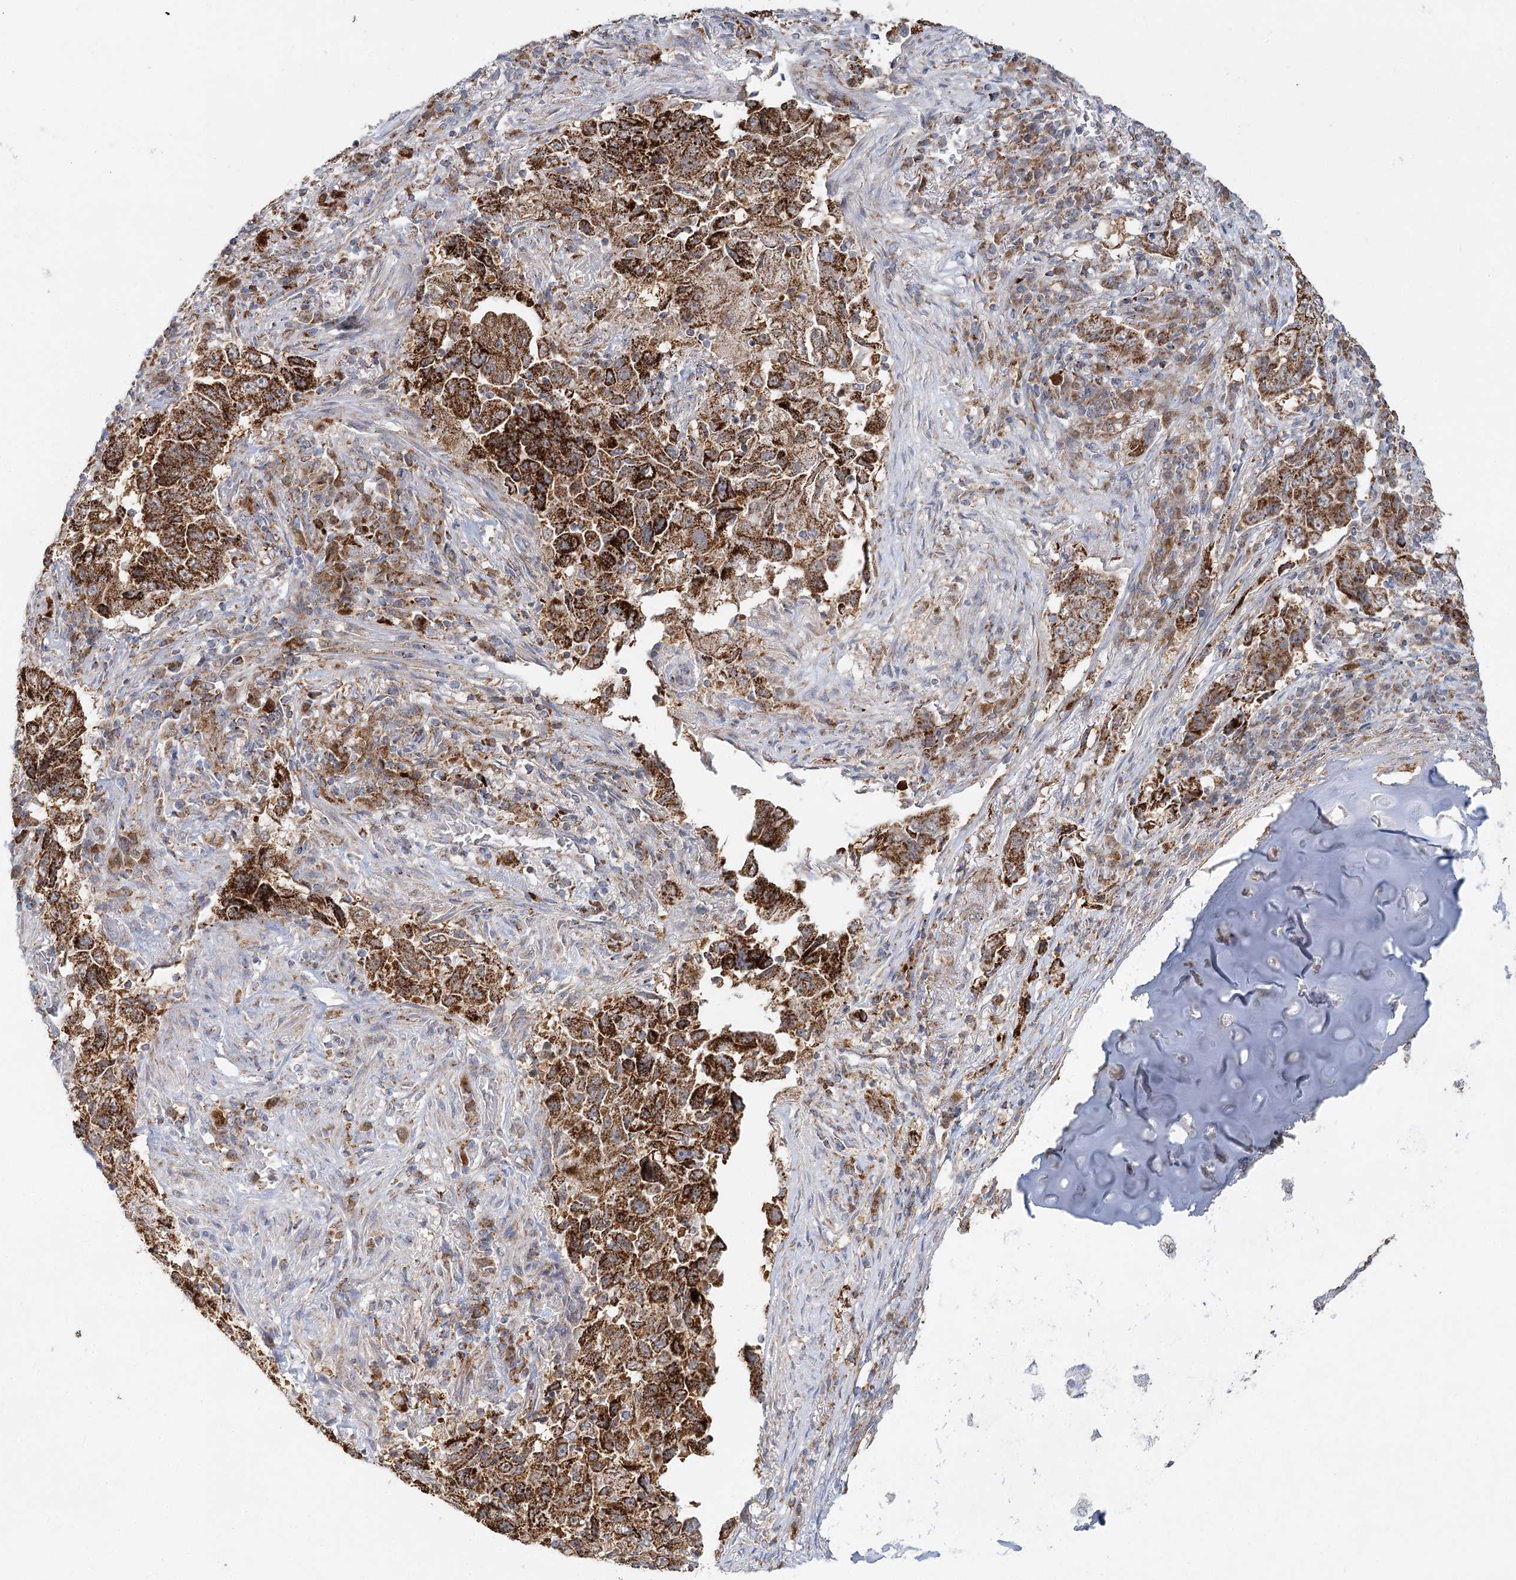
{"staining": {"intensity": "strong", "quantity": ">75%", "location": "cytoplasmic/membranous"}, "tissue": "lung cancer", "cell_type": "Tumor cells", "image_type": "cancer", "snomed": [{"axis": "morphology", "description": "Adenocarcinoma, NOS"}, {"axis": "topography", "description": "Lung"}], "caption": "High-power microscopy captured an immunohistochemistry (IHC) histopathology image of lung adenocarcinoma, revealing strong cytoplasmic/membranous positivity in about >75% of tumor cells.", "gene": "TAS1R1", "patient": {"sex": "female", "age": 51}}